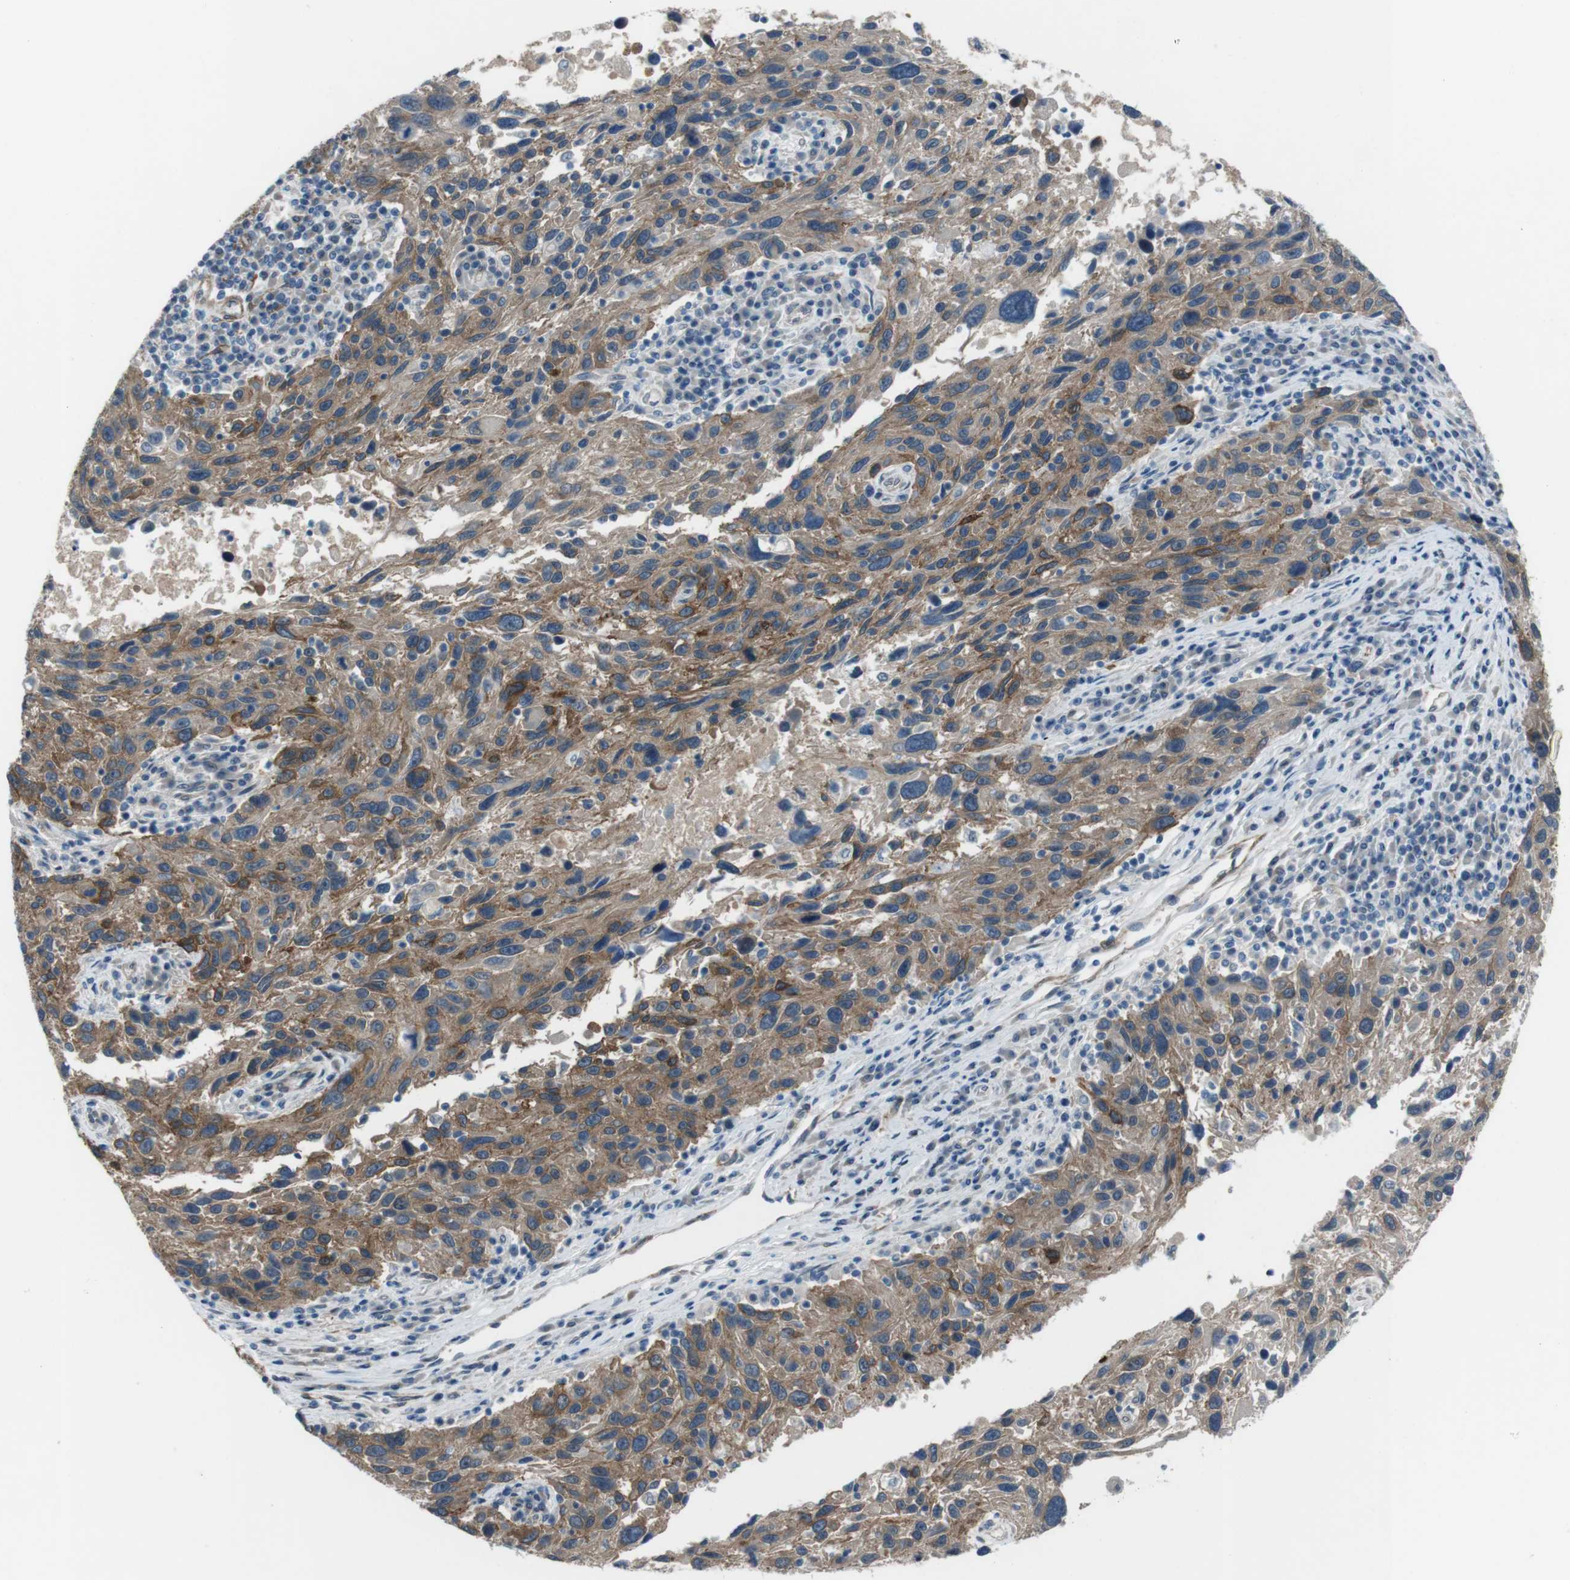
{"staining": {"intensity": "moderate", "quantity": ">75%", "location": "cytoplasmic/membranous"}, "tissue": "melanoma", "cell_type": "Tumor cells", "image_type": "cancer", "snomed": [{"axis": "morphology", "description": "Malignant melanoma, NOS"}, {"axis": "topography", "description": "Skin"}], "caption": "IHC (DAB) staining of human malignant melanoma exhibits moderate cytoplasmic/membranous protein staining in about >75% of tumor cells.", "gene": "ANK2", "patient": {"sex": "male", "age": 53}}